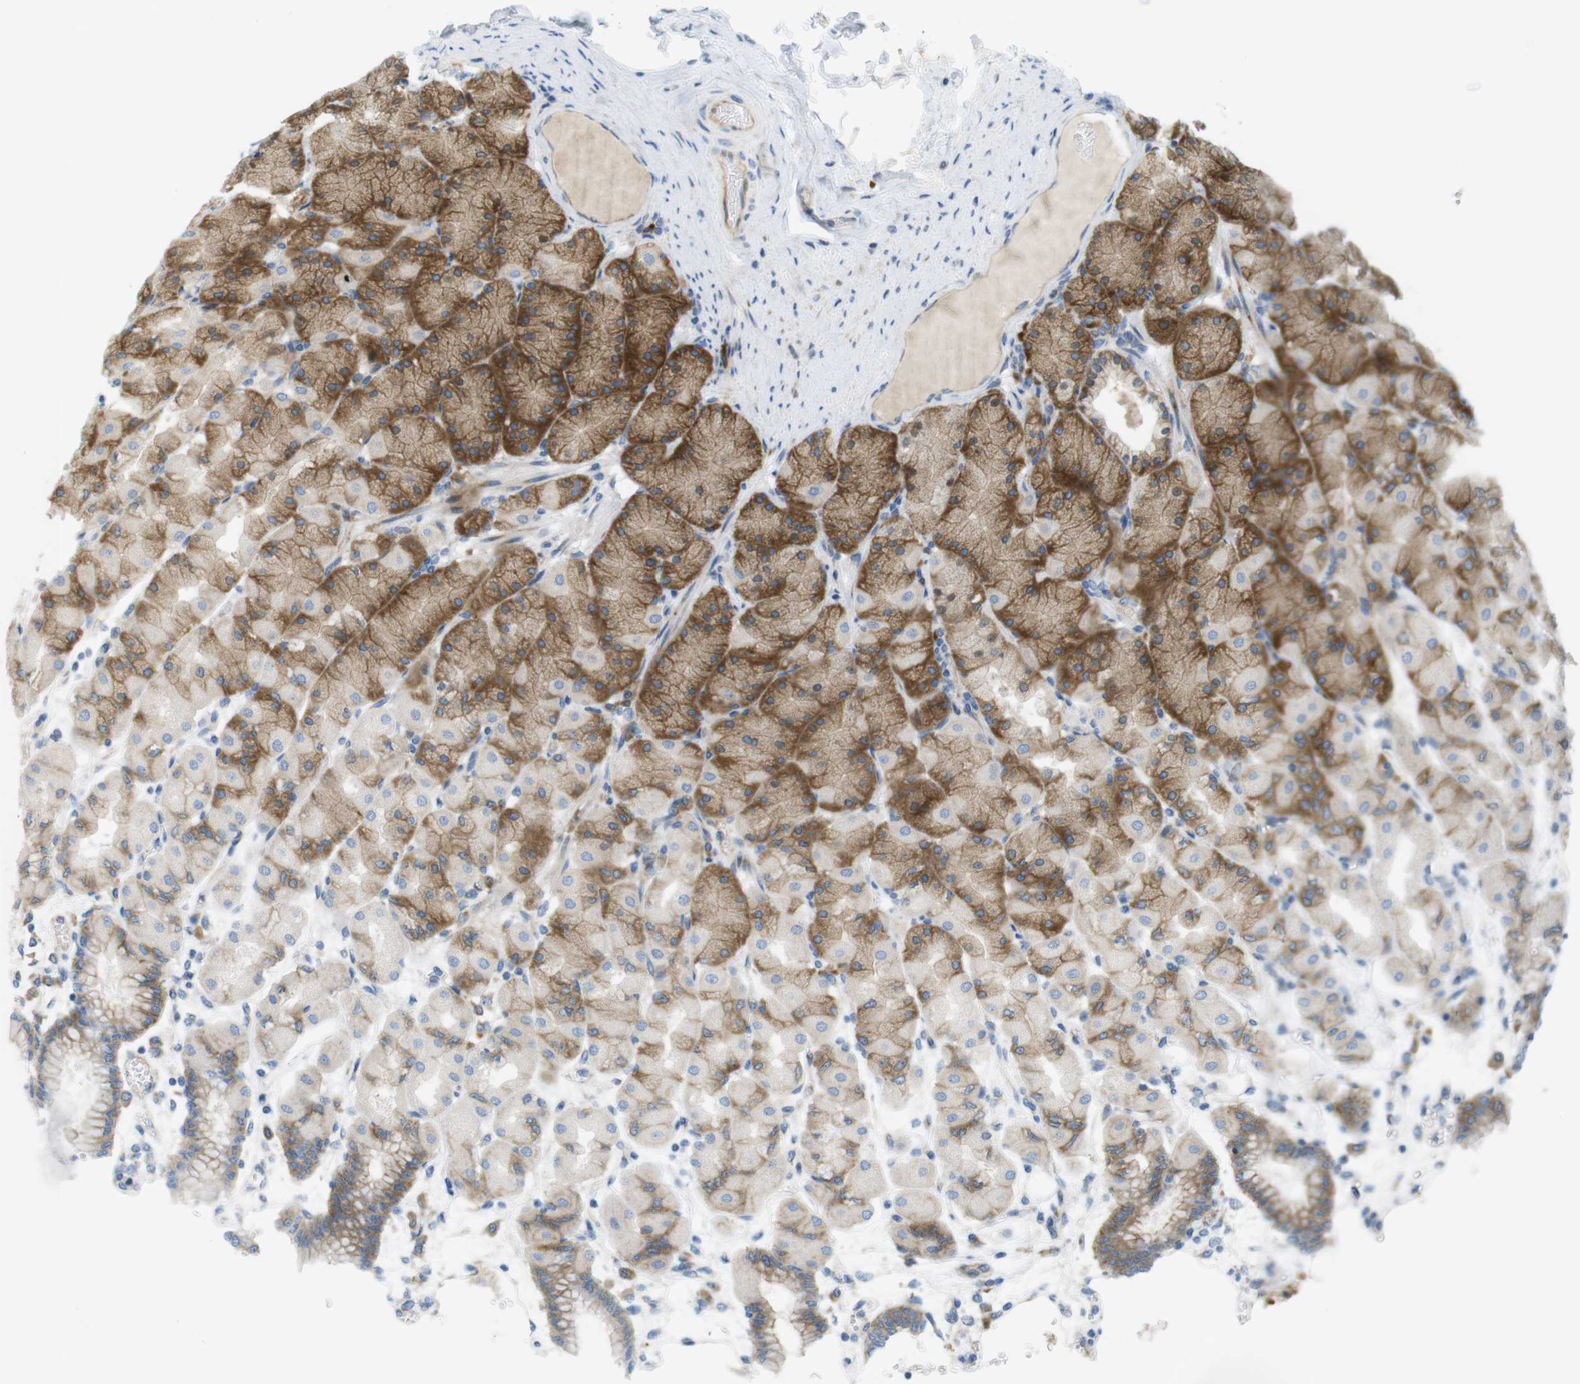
{"staining": {"intensity": "strong", "quantity": "25%-75%", "location": "cytoplasmic/membranous"}, "tissue": "stomach", "cell_type": "Glandular cells", "image_type": "normal", "snomed": [{"axis": "morphology", "description": "Normal tissue, NOS"}, {"axis": "topography", "description": "Stomach, upper"}], "caption": "A high-resolution photomicrograph shows immunohistochemistry staining of normal stomach, which reveals strong cytoplasmic/membranous positivity in approximately 25%-75% of glandular cells.", "gene": "GJC3", "patient": {"sex": "female", "age": 56}}